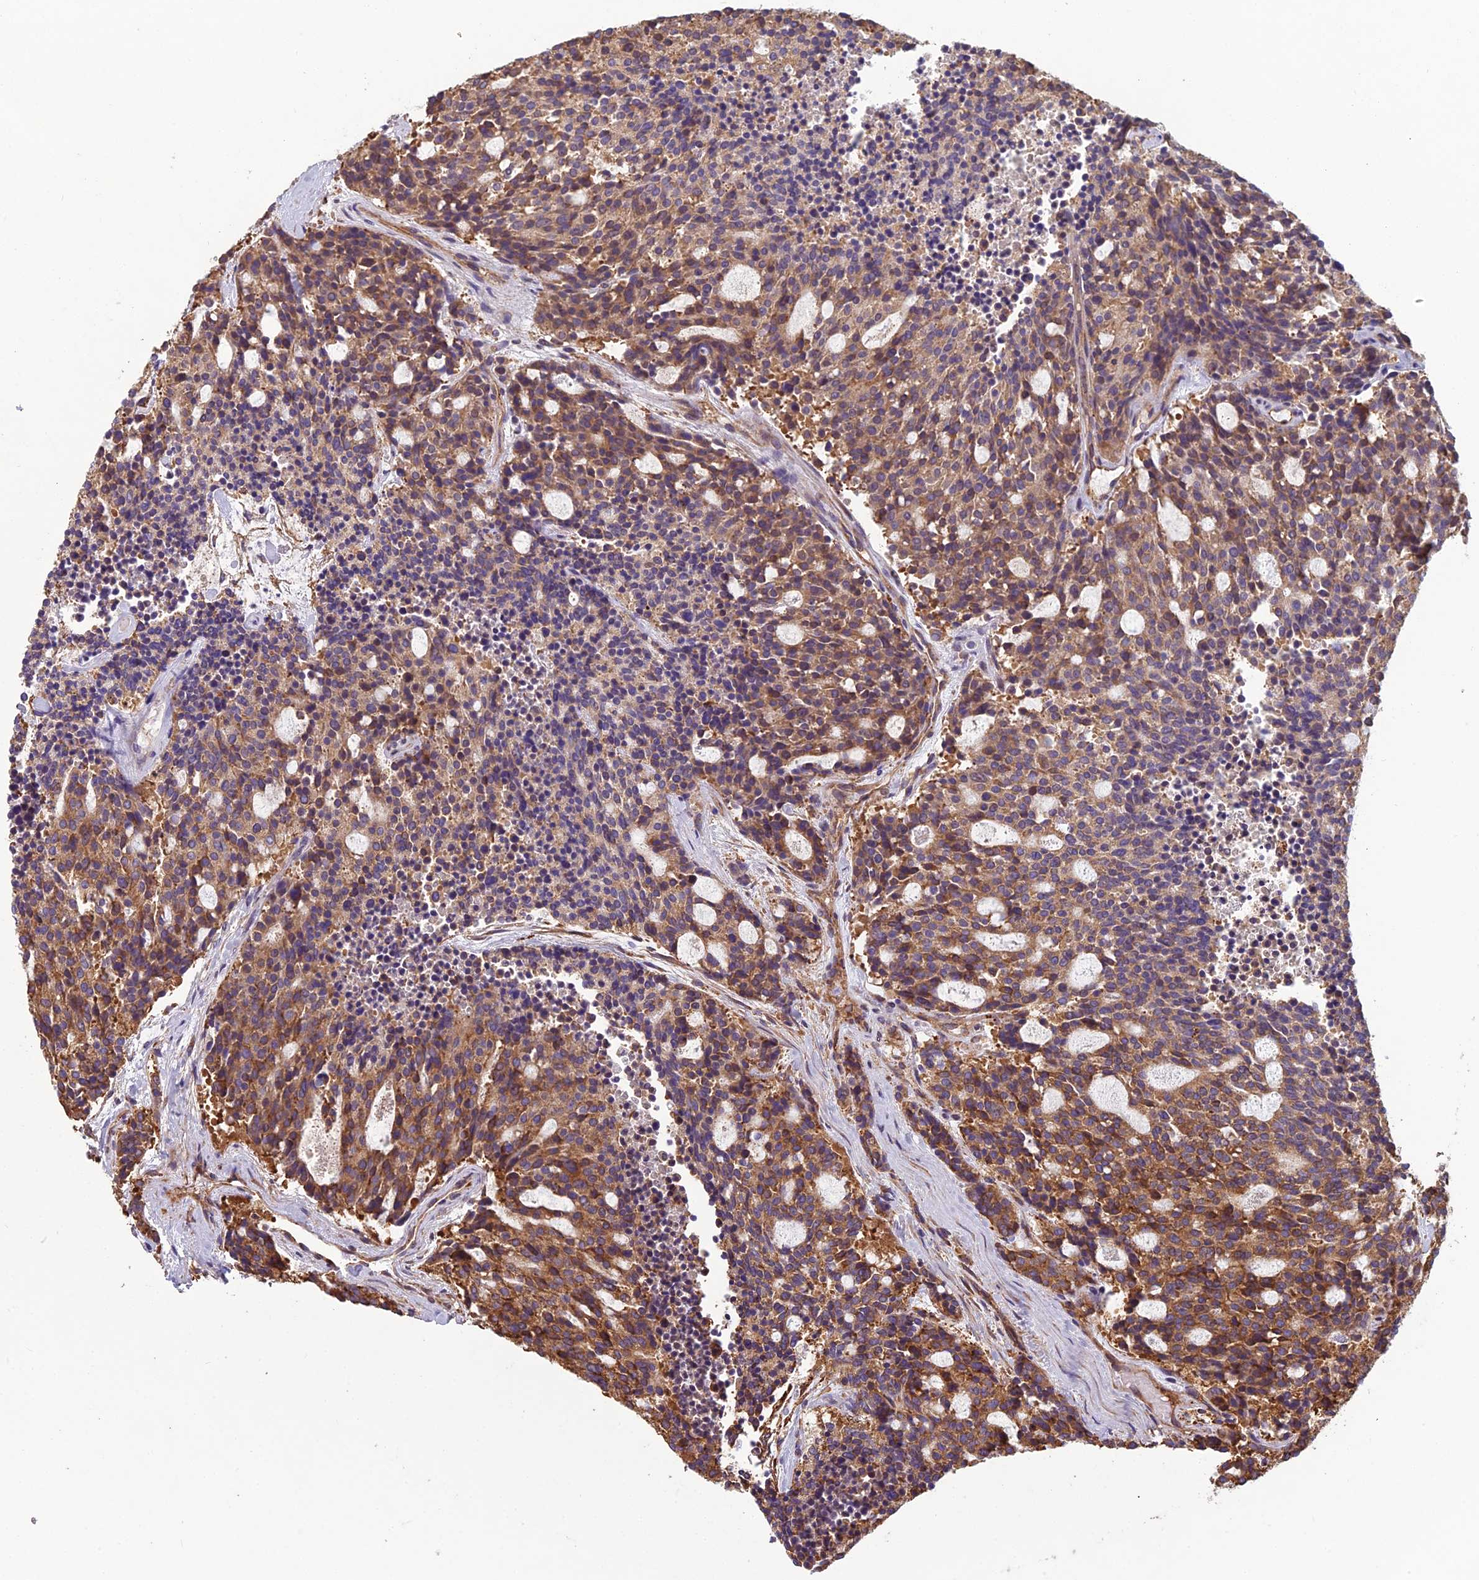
{"staining": {"intensity": "moderate", "quantity": ">75%", "location": "cytoplasmic/membranous"}, "tissue": "carcinoid", "cell_type": "Tumor cells", "image_type": "cancer", "snomed": [{"axis": "morphology", "description": "Carcinoid, malignant, NOS"}, {"axis": "topography", "description": "Pancreas"}], "caption": "Human carcinoid stained for a protein (brown) exhibits moderate cytoplasmic/membranous positive positivity in about >75% of tumor cells.", "gene": "SPDL1", "patient": {"sex": "female", "age": 54}}